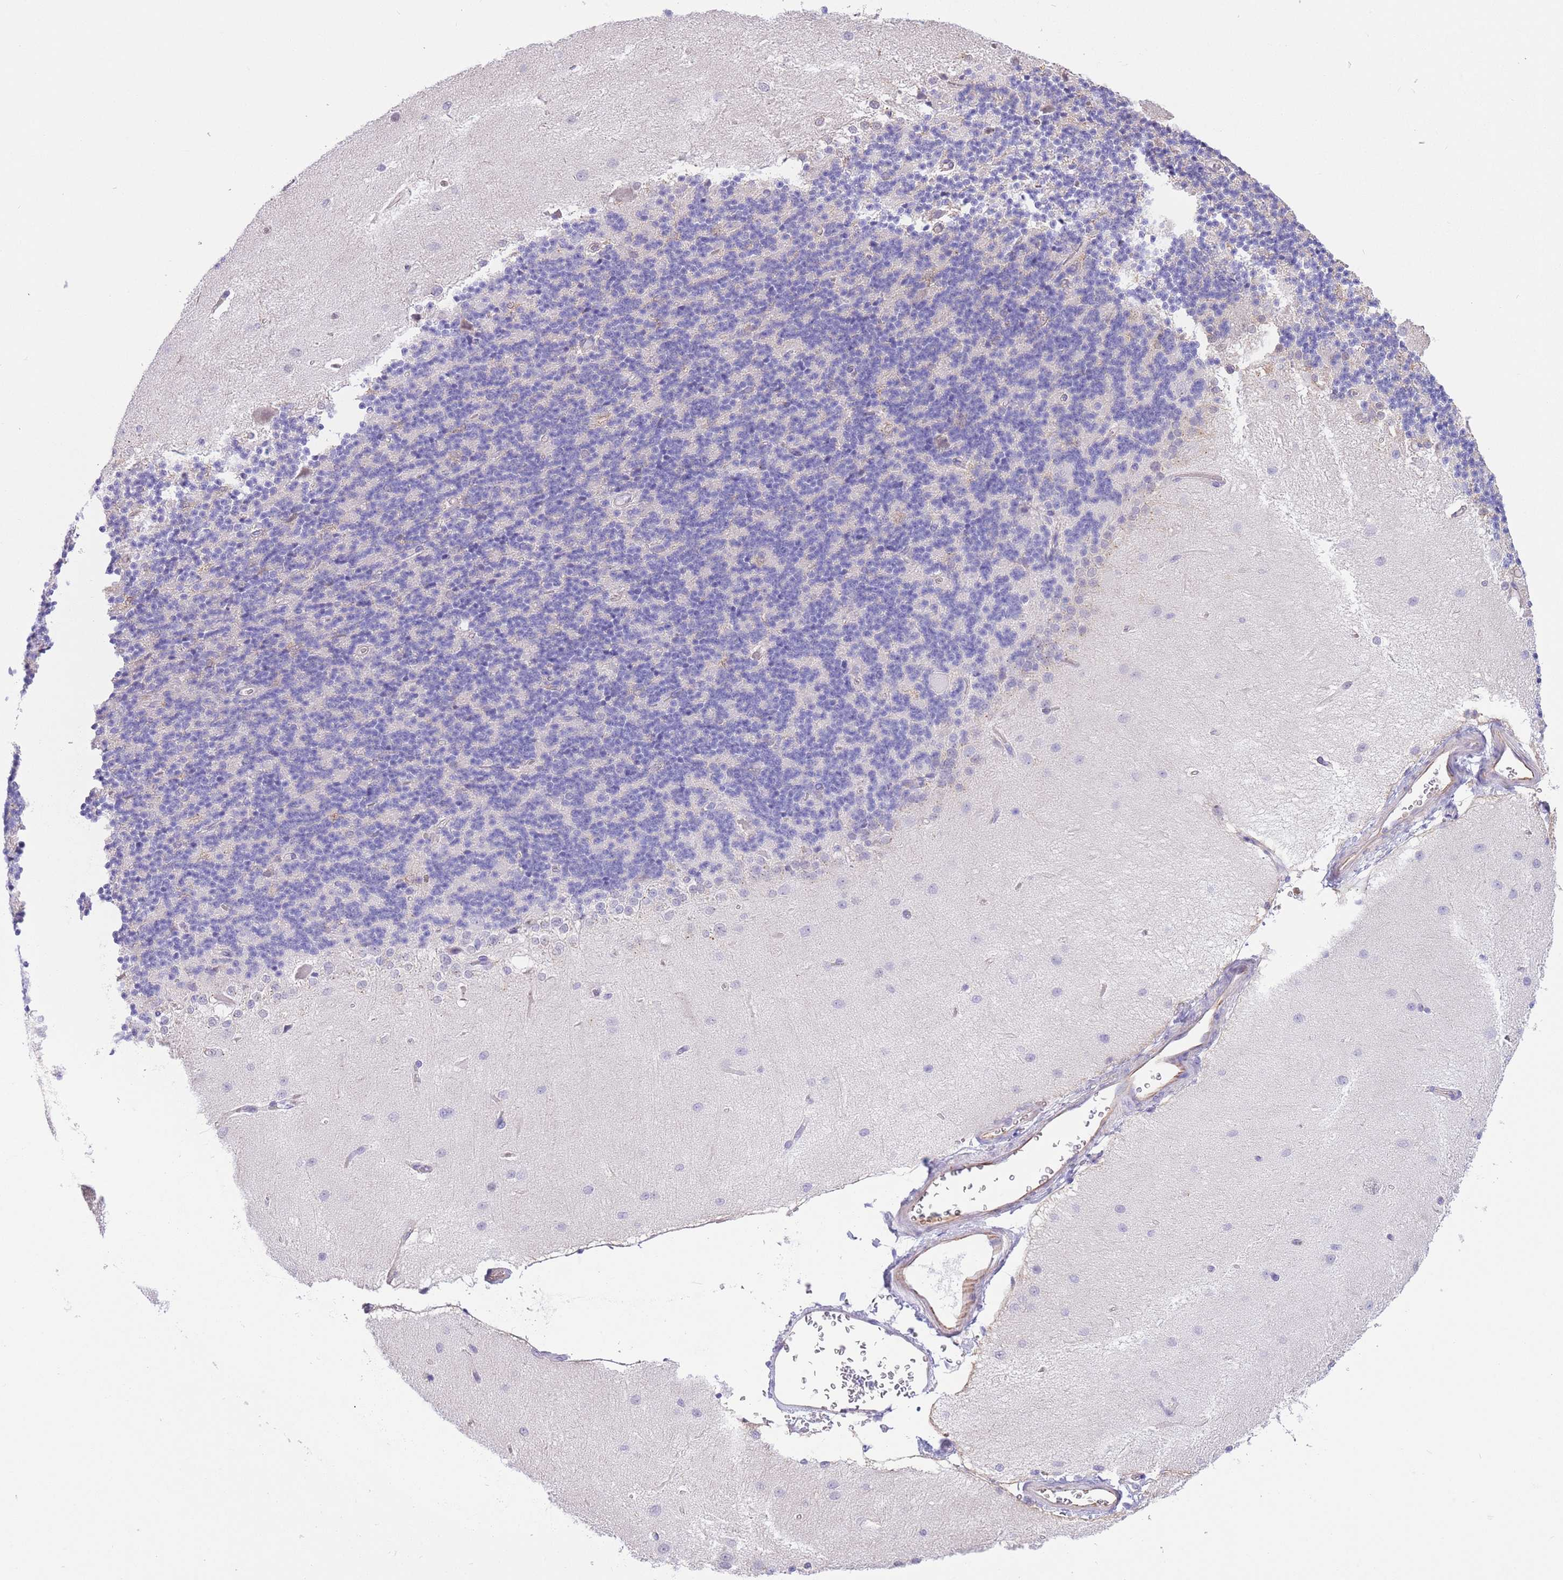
{"staining": {"intensity": "negative", "quantity": "none", "location": "none"}, "tissue": "cerebellum", "cell_type": "Cells in granular layer", "image_type": "normal", "snomed": [{"axis": "morphology", "description": "Normal tissue, NOS"}, {"axis": "topography", "description": "Cerebellum"}], "caption": "Immunohistochemical staining of benign cerebellum reveals no significant staining in cells in granular layer. (Immunohistochemistry (ihc), brightfield microscopy, high magnification).", "gene": "PSG11", "patient": {"sex": "female", "age": 29}}